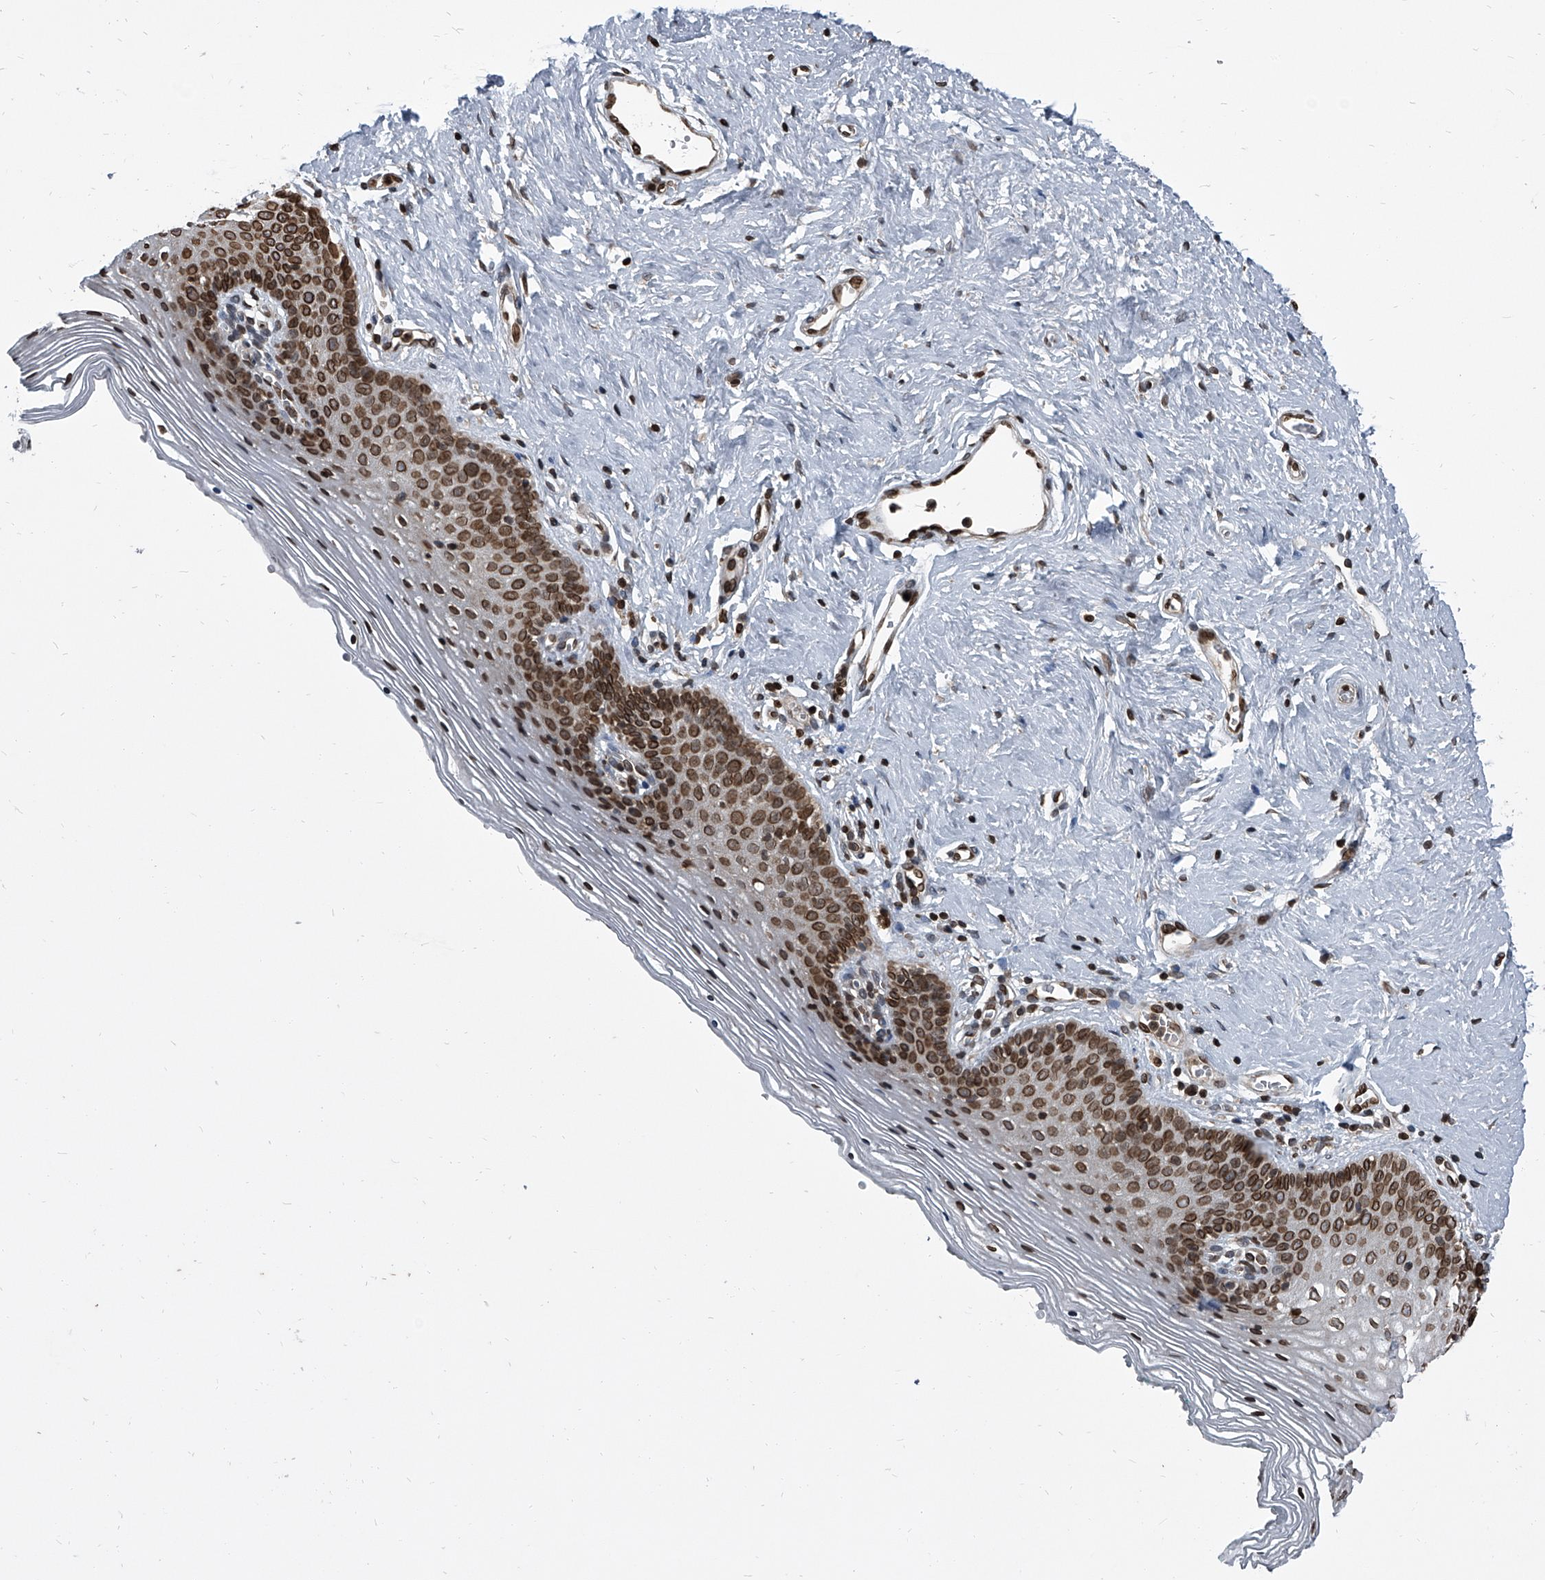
{"staining": {"intensity": "strong", "quantity": "25%-75%", "location": "cytoplasmic/membranous,nuclear"}, "tissue": "vagina", "cell_type": "Squamous epithelial cells", "image_type": "normal", "snomed": [{"axis": "morphology", "description": "Normal tissue, NOS"}, {"axis": "topography", "description": "Vagina"}], "caption": "Immunohistochemical staining of benign vagina shows 25%-75% levels of strong cytoplasmic/membranous,nuclear protein expression in about 25%-75% of squamous epithelial cells. Immunohistochemistry (ihc) stains the protein in brown and the nuclei are stained blue.", "gene": "PHF20", "patient": {"sex": "female", "age": 32}}